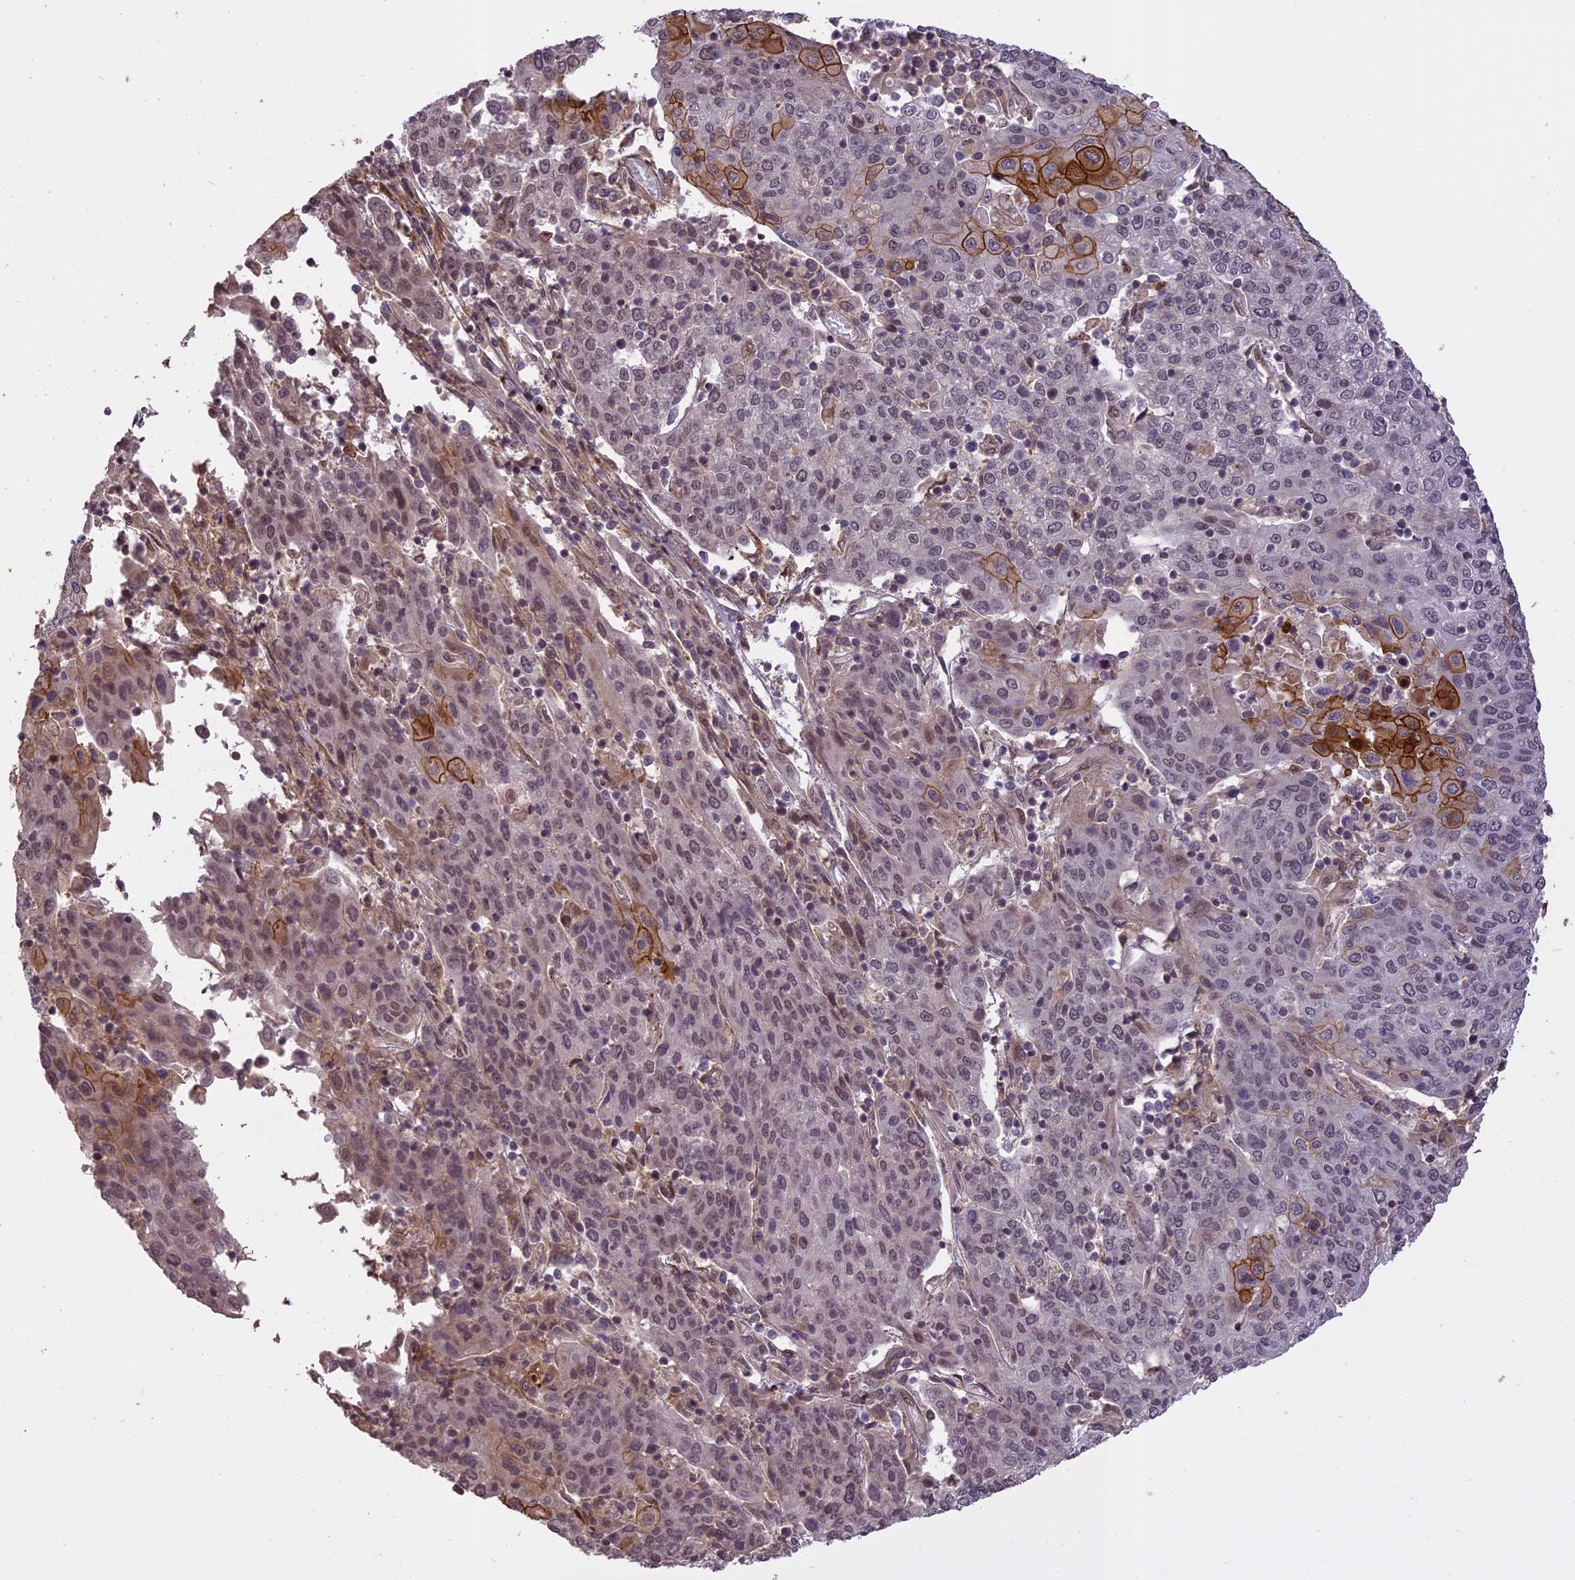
{"staining": {"intensity": "moderate", "quantity": "<25%", "location": "cytoplasmic/membranous"}, "tissue": "cervical cancer", "cell_type": "Tumor cells", "image_type": "cancer", "snomed": [{"axis": "morphology", "description": "Squamous cell carcinoma, NOS"}, {"axis": "topography", "description": "Cervix"}], "caption": "Cervical cancer was stained to show a protein in brown. There is low levels of moderate cytoplasmic/membranous expression in about <25% of tumor cells. (DAB IHC with brightfield microscopy, high magnification).", "gene": "PRELID2", "patient": {"sex": "female", "age": 67}}